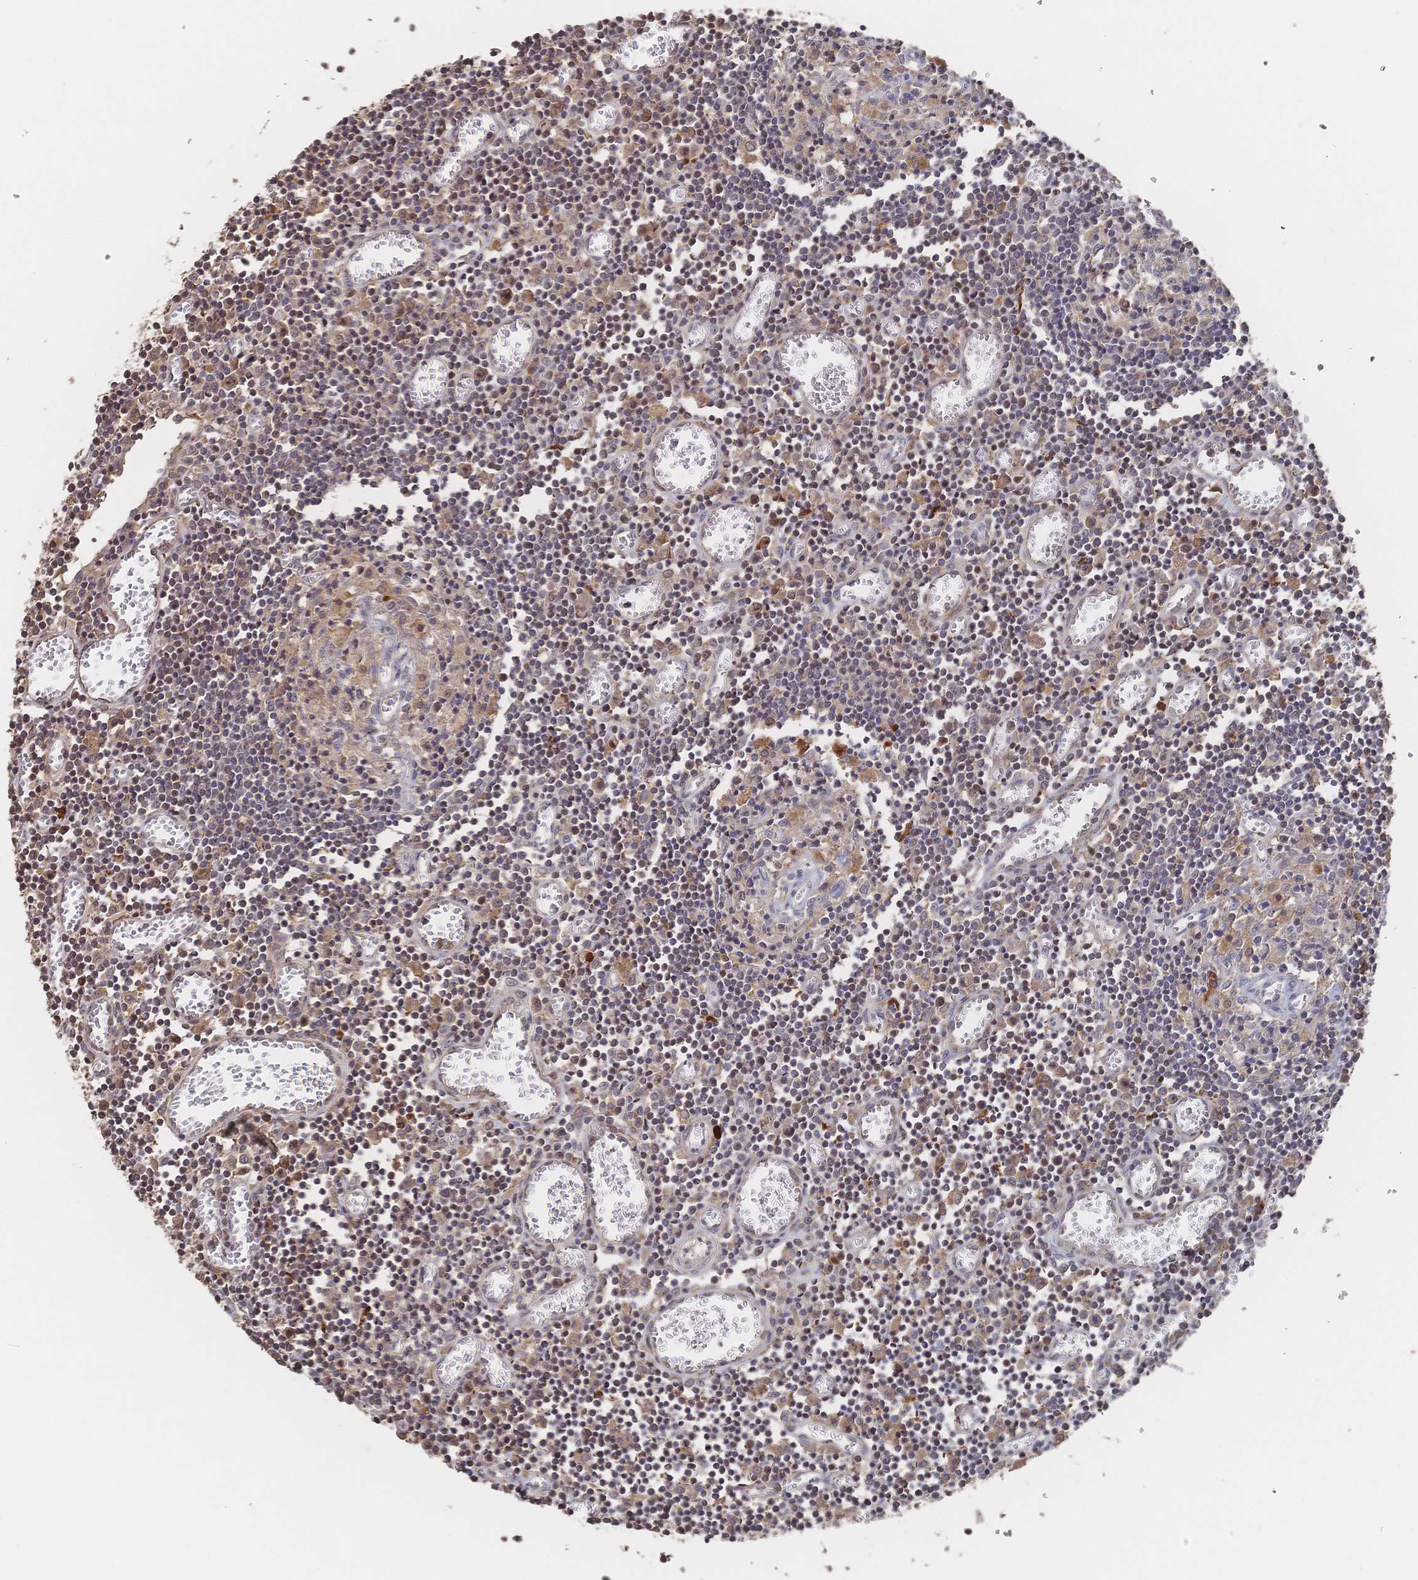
{"staining": {"intensity": "negative", "quantity": "none", "location": "none"}, "tissue": "lymph node", "cell_type": "Germinal center cells", "image_type": "normal", "snomed": [{"axis": "morphology", "description": "Normal tissue, NOS"}, {"axis": "topography", "description": "Lymph node"}], "caption": "A high-resolution micrograph shows IHC staining of unremarkable lymph node, which exhibits no significant positivity in germinal center cells.", "gene": "DNAJA4", "patient": {"sex": "male", "age": 66}}